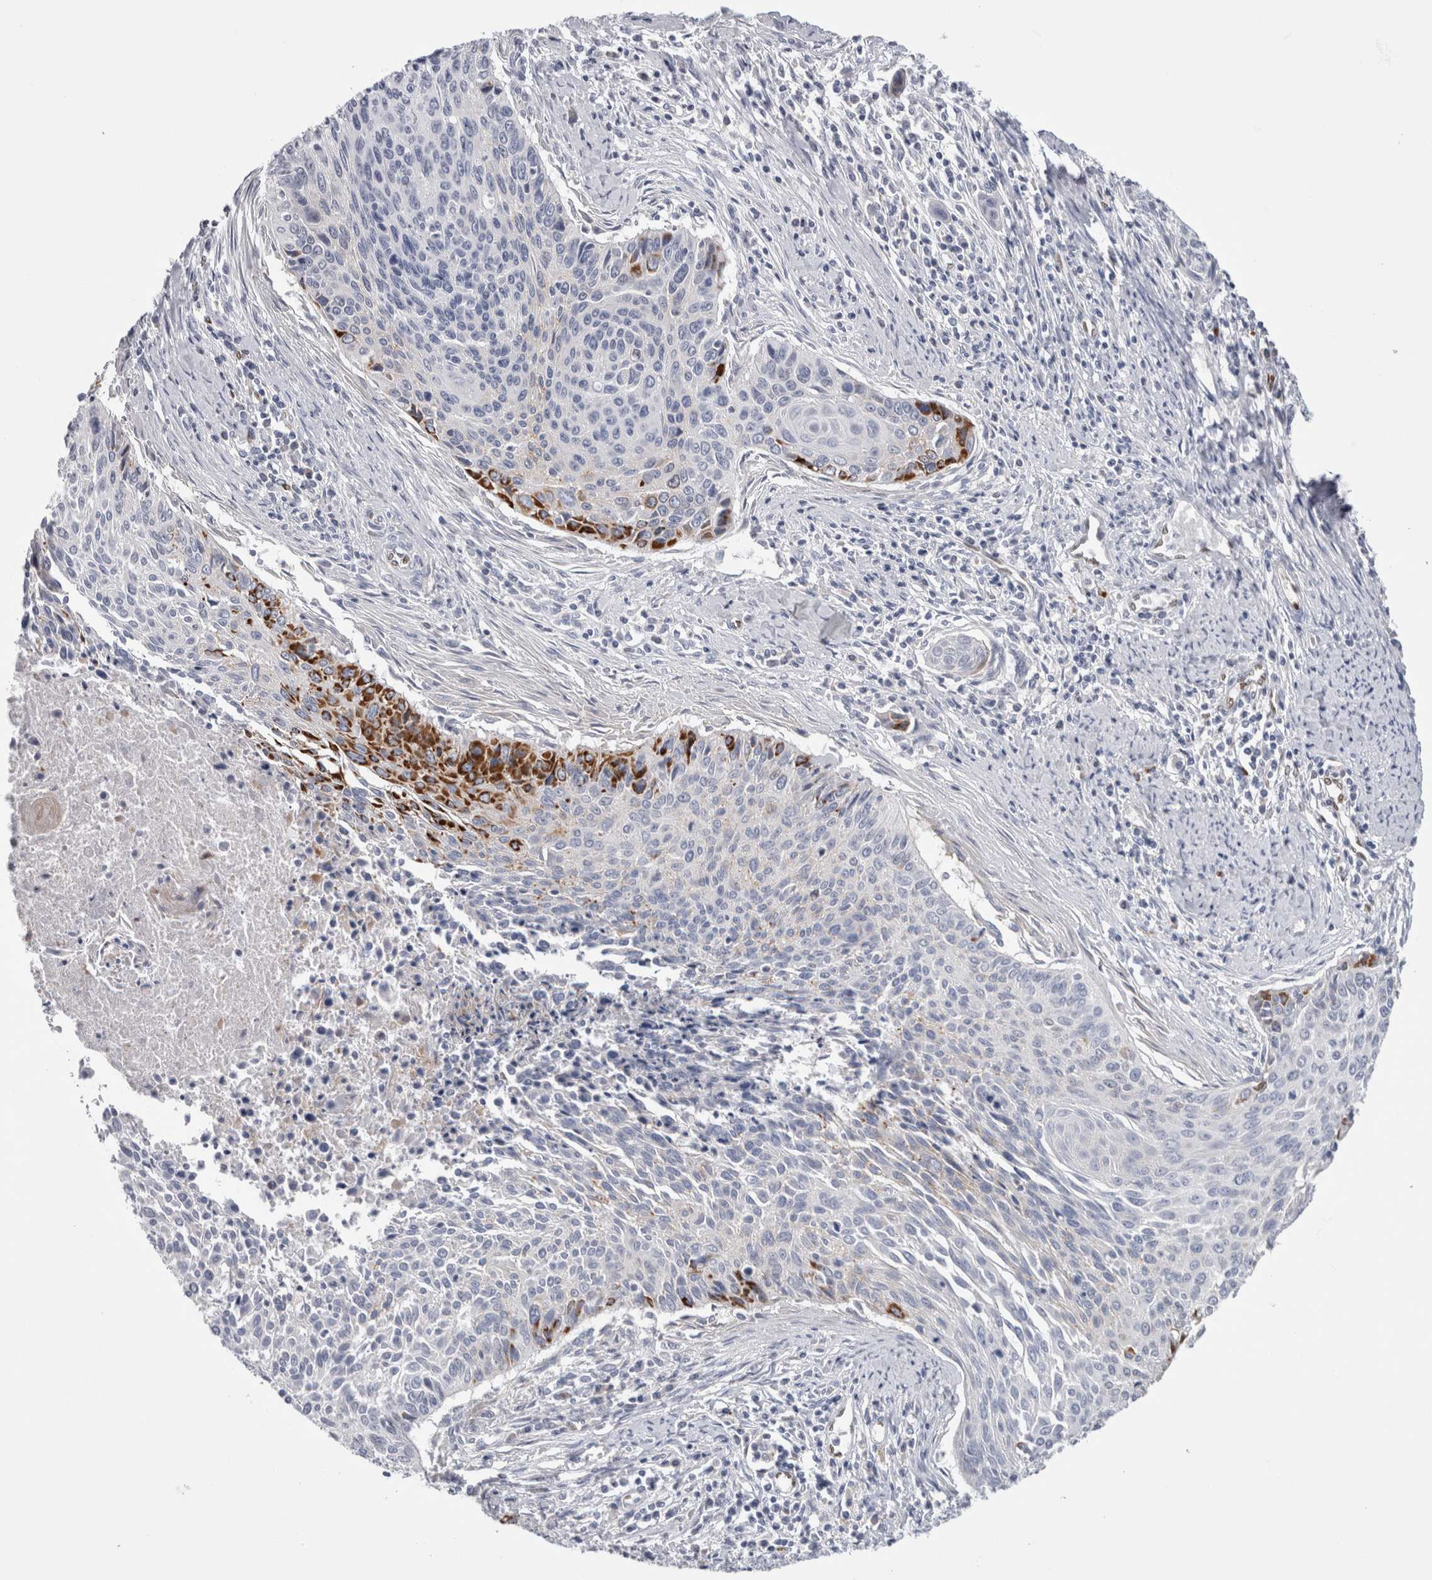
{"staining": {"intensity": "strong", "quantity": "<25%", "location": "cytoplasmic/membranous"}, "tissue": "cervical cancer", "cell_type": "Tumor cells", "image_type": "cancer", "snomed": [{"axis": "morphology", "description": "Squamous cell carcinoma, NOS"}, {"axis": "topography", "description": "Cervix"}], "caption": "Squamous cell carcinoma (cervical) stained for a protein demonstrates strong cytoplasmic/membranous positivity in tumor cells.", "gene": "IL33", "patient": {"sex": "female", "age": 55}}